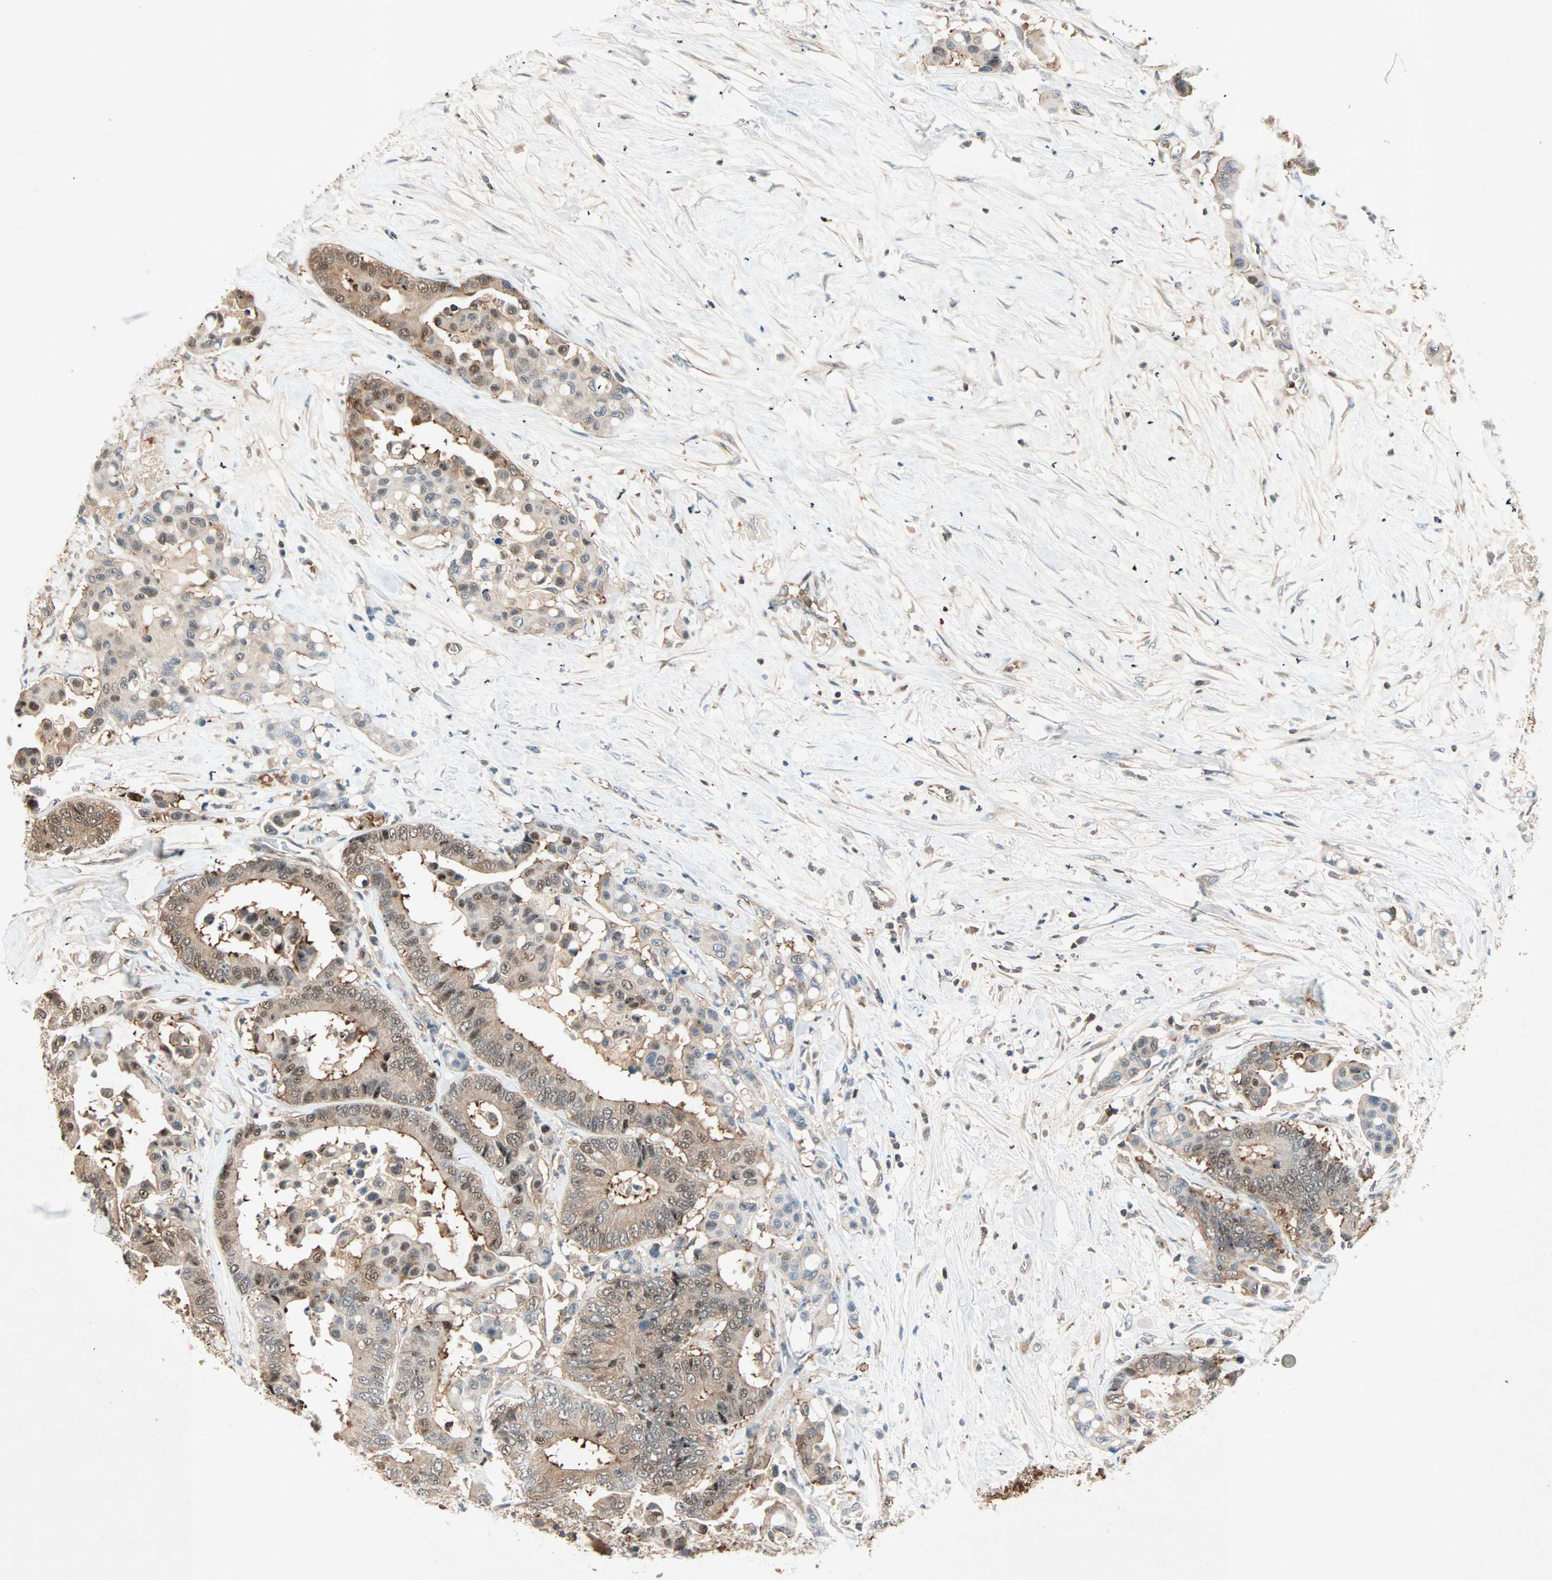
{"staining": {"intensity": "strong", "quantity": ">75%", "location": "cytoplasmic/membranous,nuclear"}, "tissue": "colorectal cancer", "cell_type": "Tumor cells", "image_type": "cancer", "snomed": [{"axis": "morphology", "description": "Normal tissue, NOS"}, {"axis": "morphology", "description": "Adenocarcinoma, NOS"}, {"axis": "topography", "description": "Colon"}], "caption": "Colorectal cancer was stained to show a protein in brown. There is high levels of strong cytoplasmic/membranous and nuclear positivity in about >75% of tumor cells.", "gene": "TEC", "patient": {"sex": "male", "age": 82}}